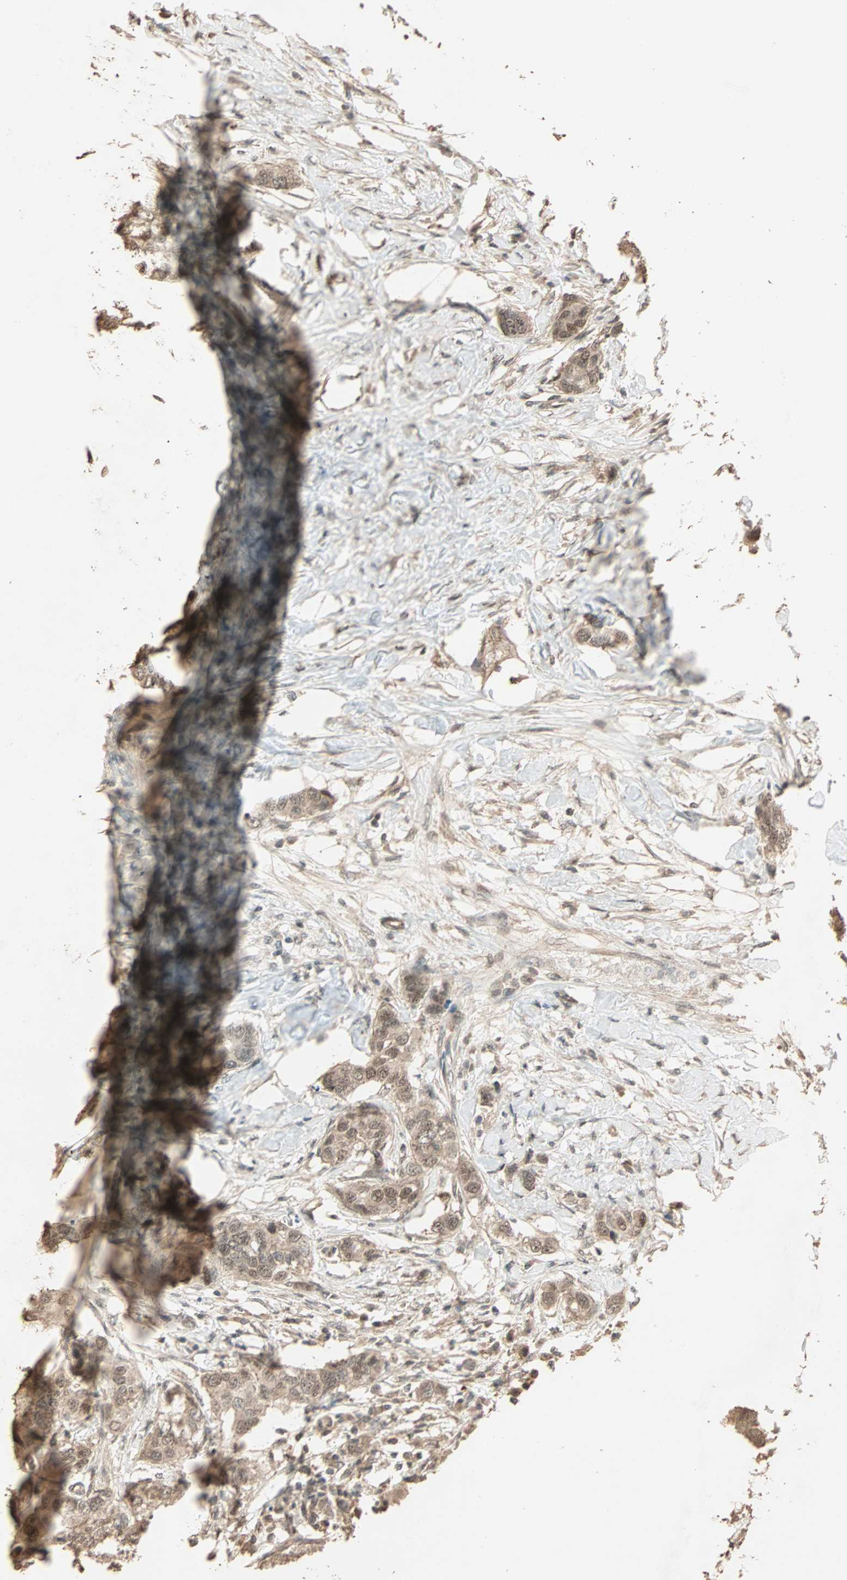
{"staining": {"intensity": "moderate", "quantity": ">75%", "location": "cytoplasmic/membranous,nuclear"}, "tissue": "breast cancer", "cell_type": "Tumor cells", "image_type": "cancer", "snomed": [{"axis": "morphology", "description": "Duct carcinoma"}, {"axis": "topography", "description": "Breast"}], "caption": "Immunohistochemistry (DAB) staining of human infiltrating ductal carcinoma (breast) shows moderate cytoplasmic/membranous and nuclear protein expression in approximately >75% of tumor cells.", "gene": "ZBTB33", "patient": {"sex": "female", "age": 50}}